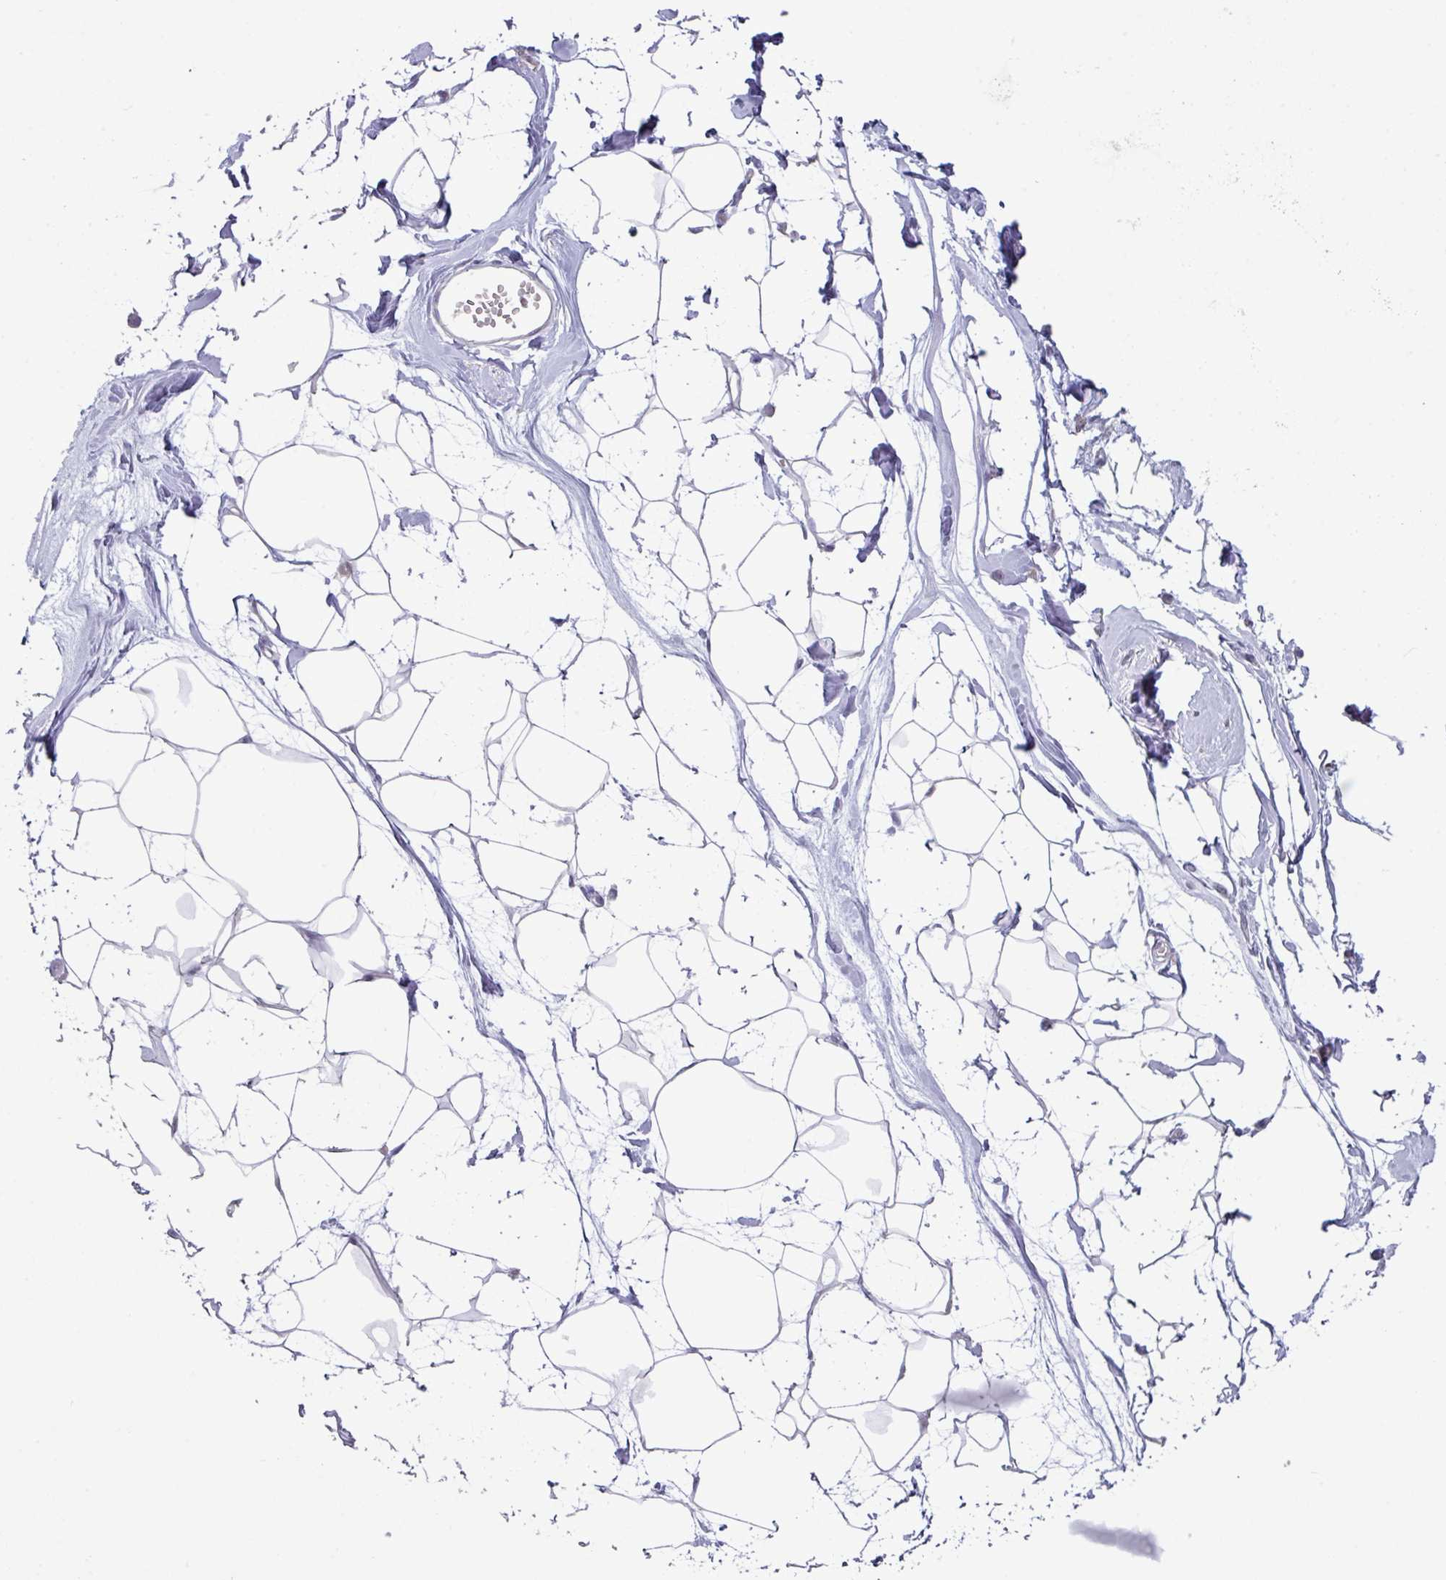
{"staining": {"intensity": "negative", "quantity": "none", "location": "none"}, "tissue": "breast", "cell_type": "Adipocytes", "image_type": "normal", "snomed": [{"axis": "morphology", "description": "Normal tissue, NOS"}, {"axis": "topography", "description": "Breast"}], "caption": "Protein analysis of benign breast reveals no significant expression in adipocytes.", "gene": "TTLL12", "patient": {"sex": "female", "age": 45}}